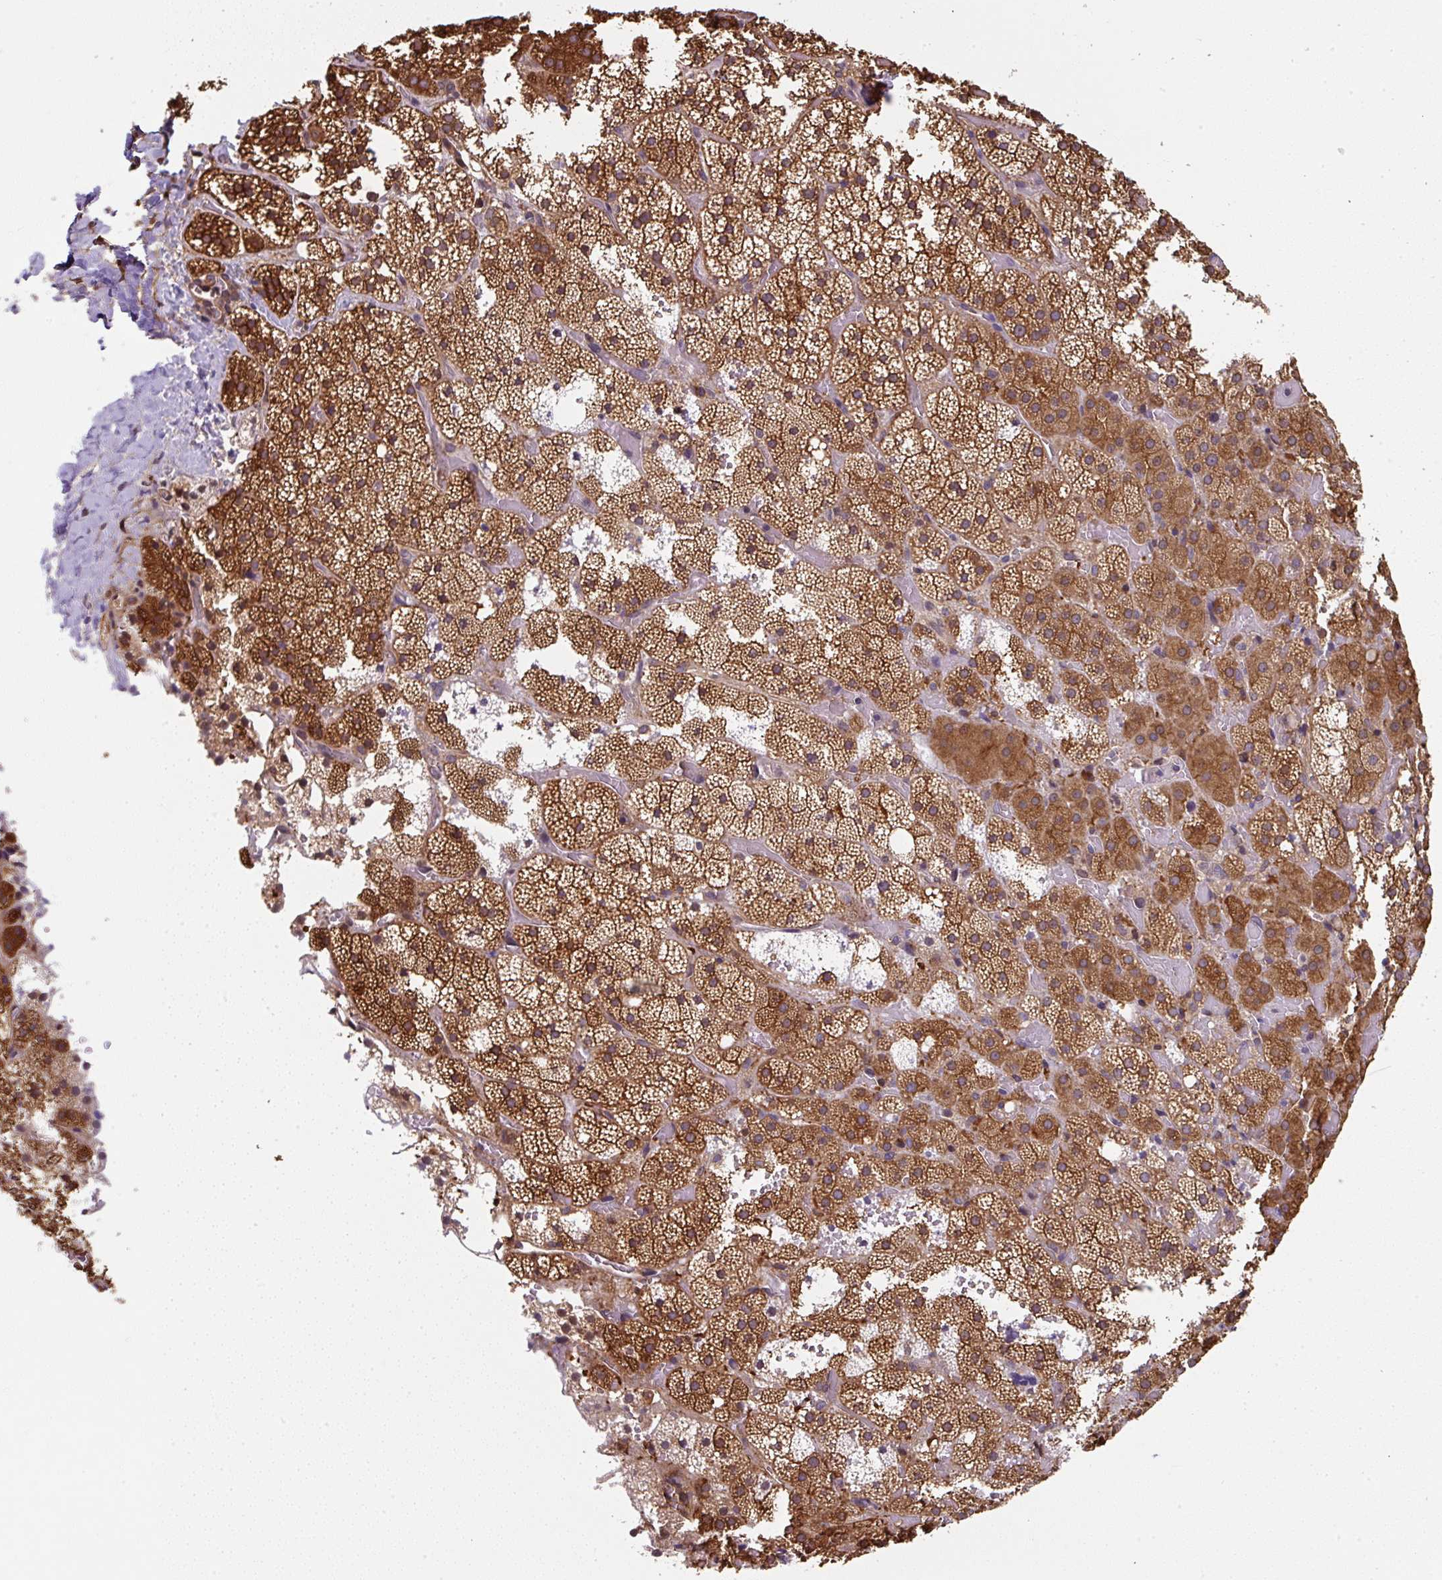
{"staining": {"intensity": "strong", "quantity": ">75%", "location": "cytoplasmic/membranous"}, "tissue": "adrenal gland", "cell_type": "Glandular cells", "image_type": "normal", "snomed": [{"axis": "morphology", "description": "Normal tissue, NOS"}, {"axis": "topography", "description": "Adrenal gland"}], "caption": "Glandular cells show high levels of strong cytoplasmic/membranous expression in approximately >75% of cells in benign adrenal gland. The staining is performed using DAB brown chromogen to label protein expression. The nuclei are counter-stained blue using hematoxylin.", "gene": "ST13", "patient": {"sex": "male", "age": 53}}